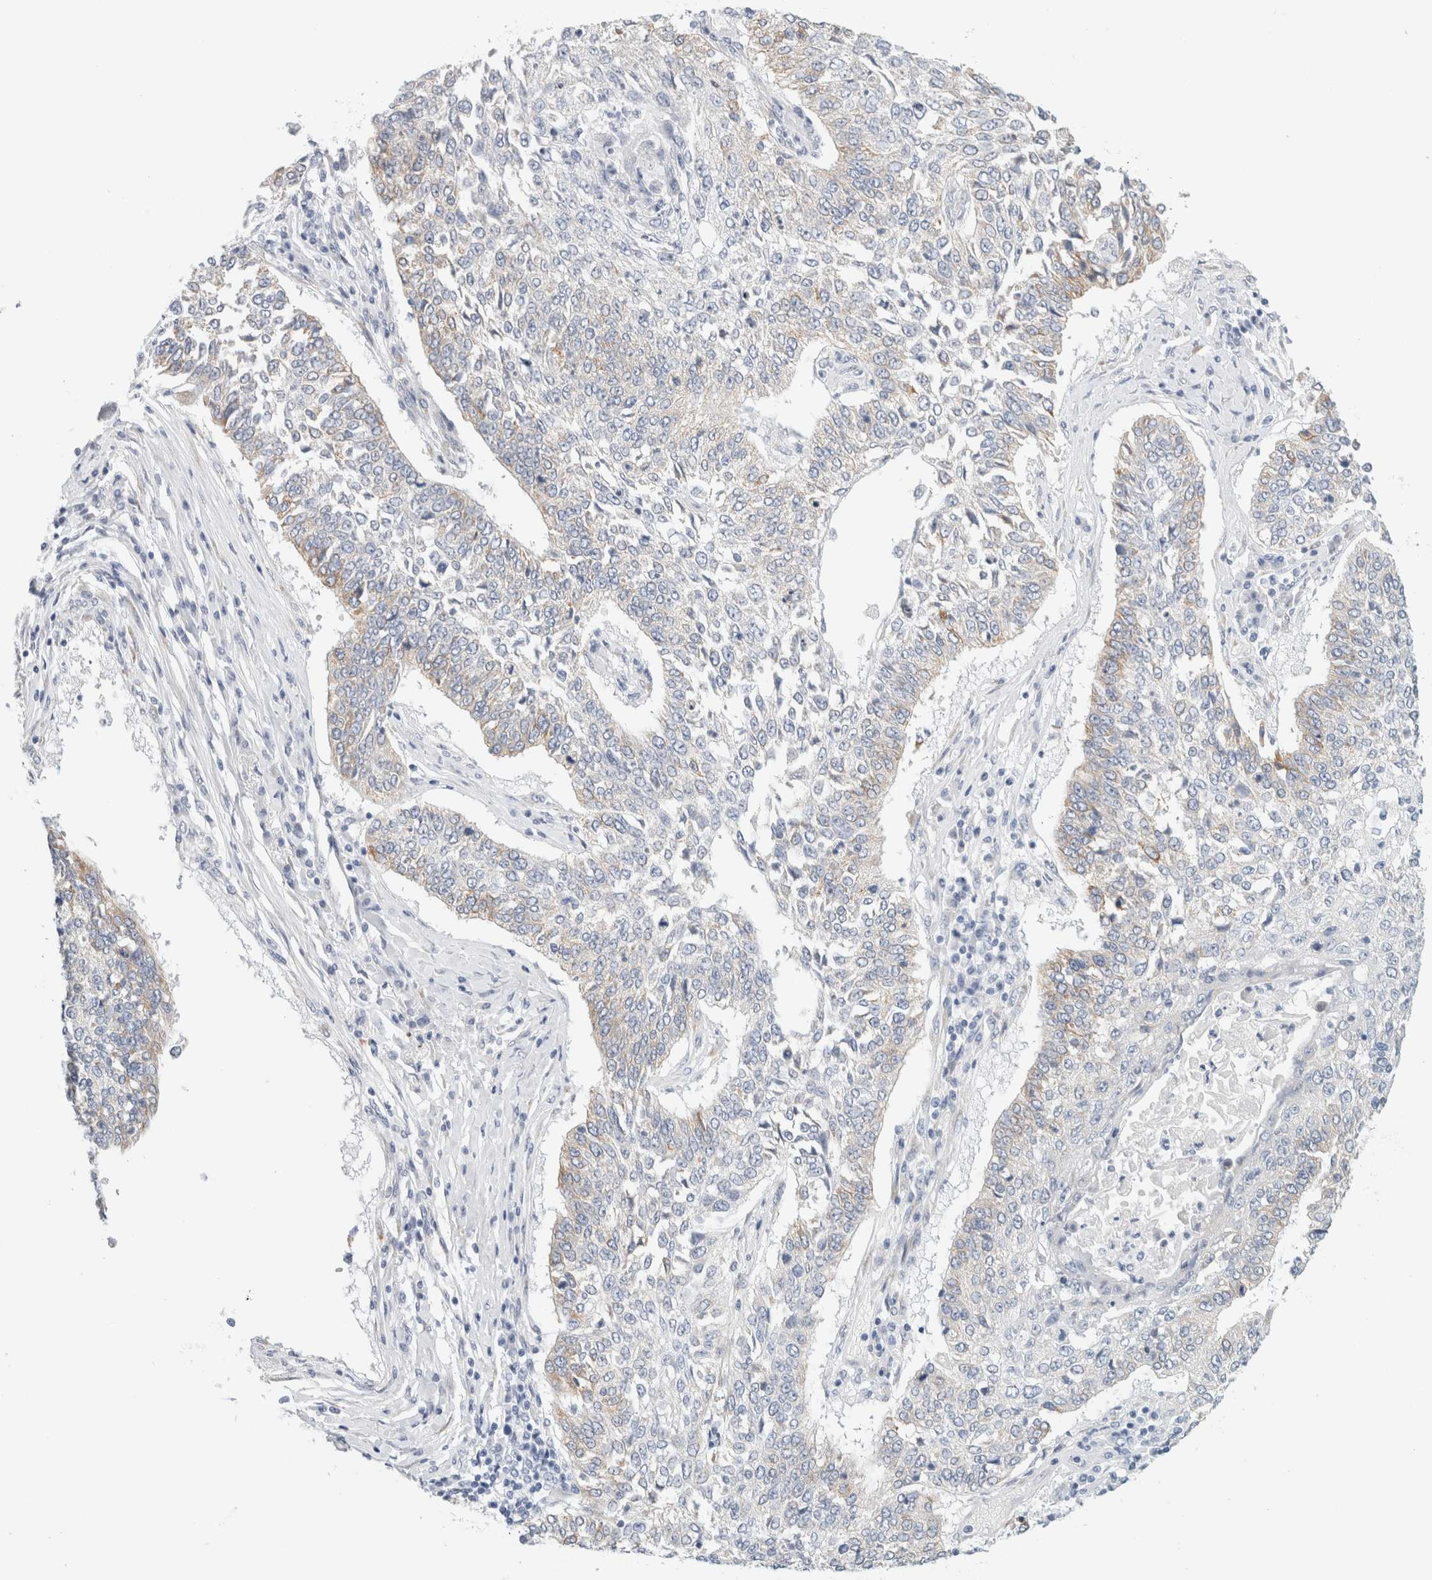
{"staining": {"intensity": "weak", "quantity": "<25%", "location": "cytoplasmic/membranous"}, "tissue": "lung cancer", "cell_type": "Tumor cells", "image_type": "cancer", "snomed": [{"axis": "morphology", "description": "Normal tissue, NOS"}, {"axis": "morphology", "description": "Squamous cell carcinoma, NOS"}, {"axis": "topography", "description": "Cartilage tissue"}, {"axis": "topography", "description": "Bronchus"}, {"axis": "topography", "description": "Lung"}, {"axis": "topography", "description": "Peripheral nerve tissue"}], "caption": "DAB (3,3'-diaminobenzidine) immunohistochemical staining of human squamous cell carcinoma (lung) exhibits no significant expression in tumor cells. (DAB (3,3'-diaminobenzidine) immunohistochemistry with hematoxylin counter stain).", "gene": "RTN4", "patient": {"sex": "female", "age": 49}}